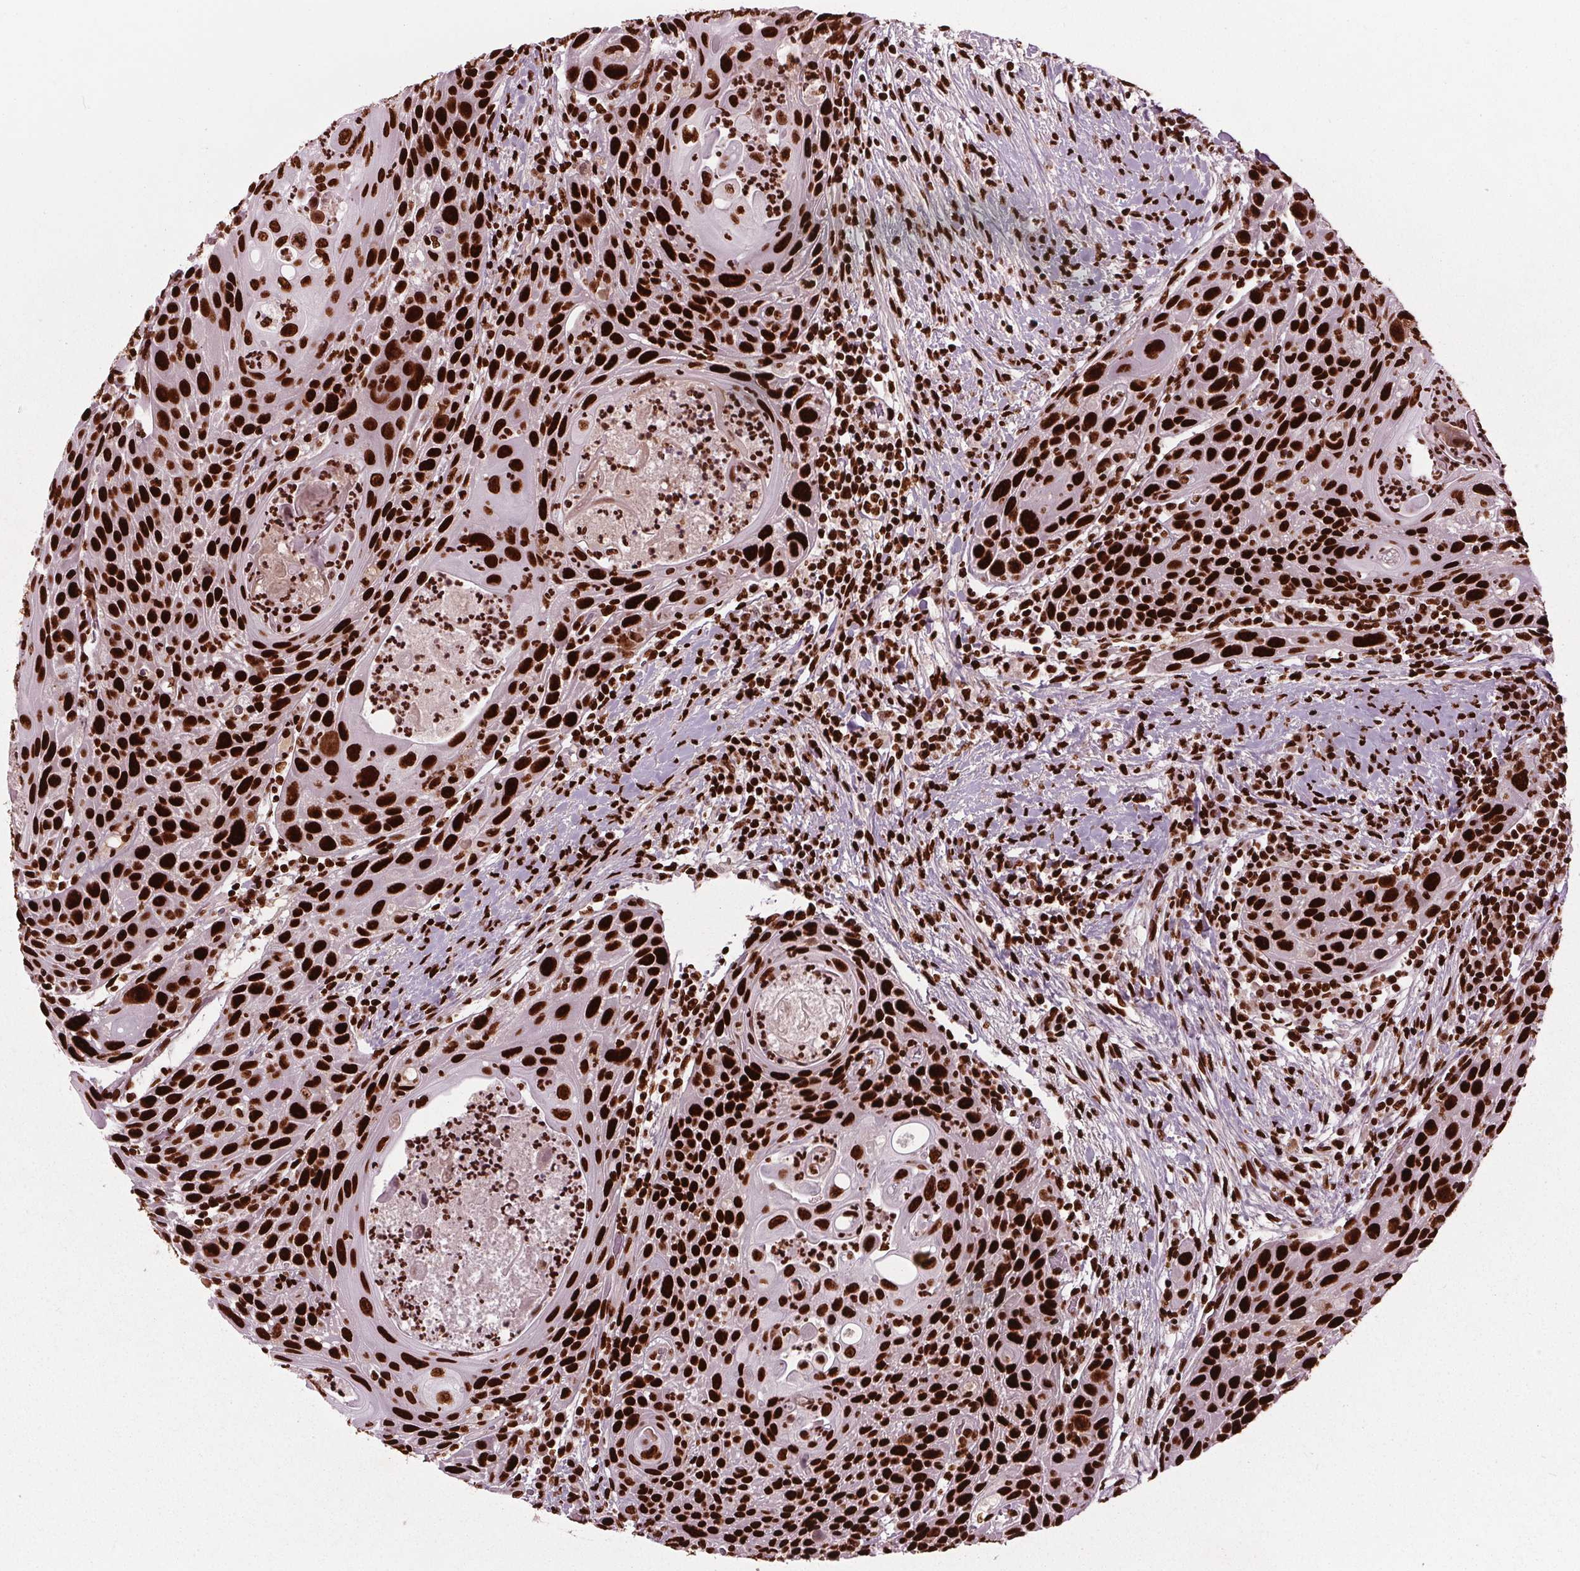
{"staining": {"intensity": "strong", "quantity": ">75%", "location": "nuclear"}, "tissue": "head and neck cancer", "cell_type": "Tumor cells", "image_type": "cancer", "snomed": [{"axis": "morphology", "description": "Squamous cell carcinoma, NOS"}, {"axis": "topography", "description": "Head-Neck"}], "caption": "There is high levels of strong nuclear expression in tumor cells of squamous cell carcinoma (head and neck), as demonstrated by immunohistochemical staining (brown color).", "gene": "BRD4", "patient": {"sex": "male", "age": 69}}